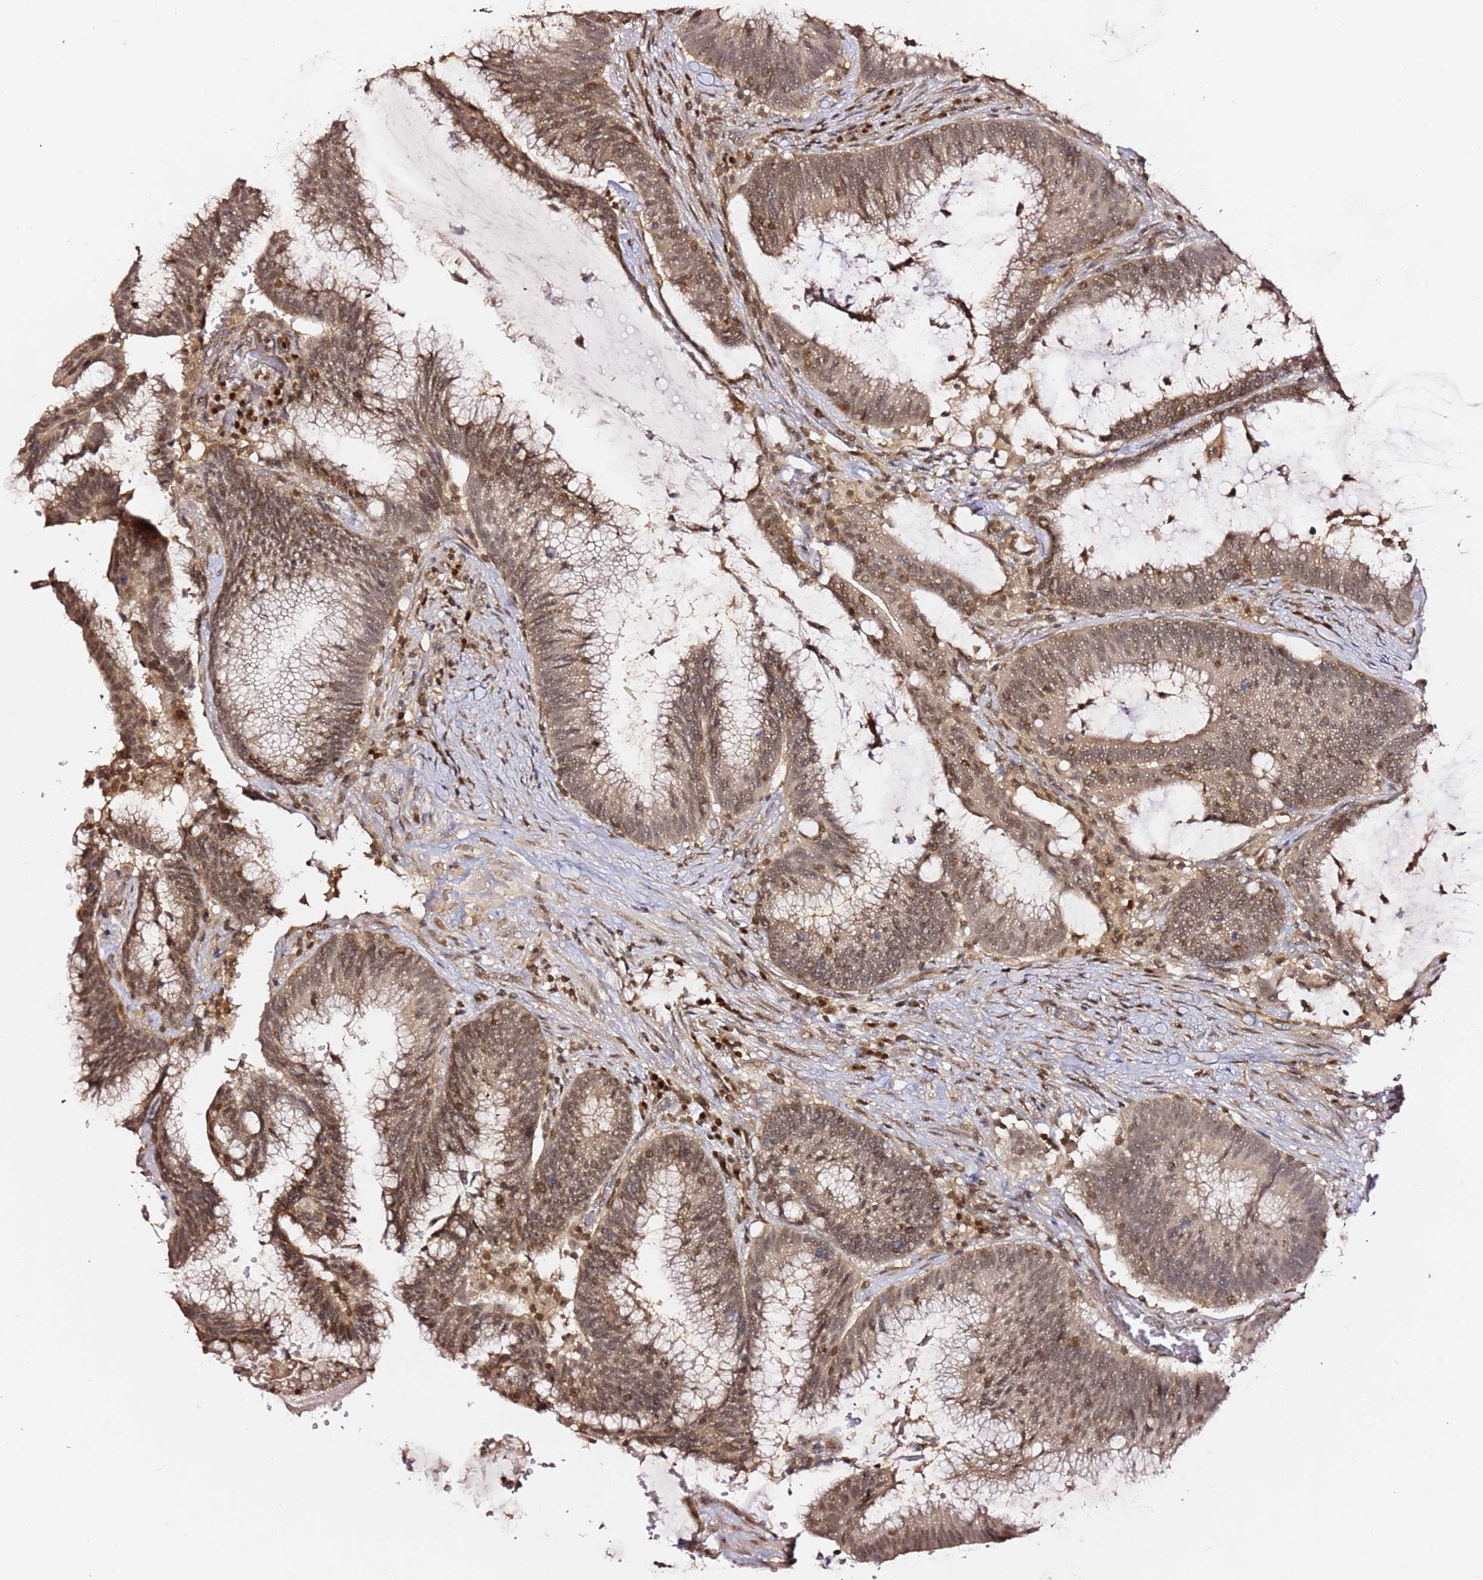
{"staining": {"intensity": "moderate", "quantity": ">75%", "location": "nuclear"}, "tissue": "colorectal cancer", "cell_type": "Tumor cells", "image_type": "cancer", "snomed": [{"axis": "morphology", "description": "Adenocarcinoma, NOS"}, {"axis": "topography", "description": "Rectum"}], "caption": "A brown stain shows moderate nuclear expression of a protein in colorectal cancer (adenocarcinoma) tumor cells. The staining was performed using DAB (3,3'-diaminobenzidine), with brown indicating positive protein expression. Nuclei are stained blue with hematoxylin.", "gene": "OR5V1", "patient": {"sex": "female", "age": 77}}